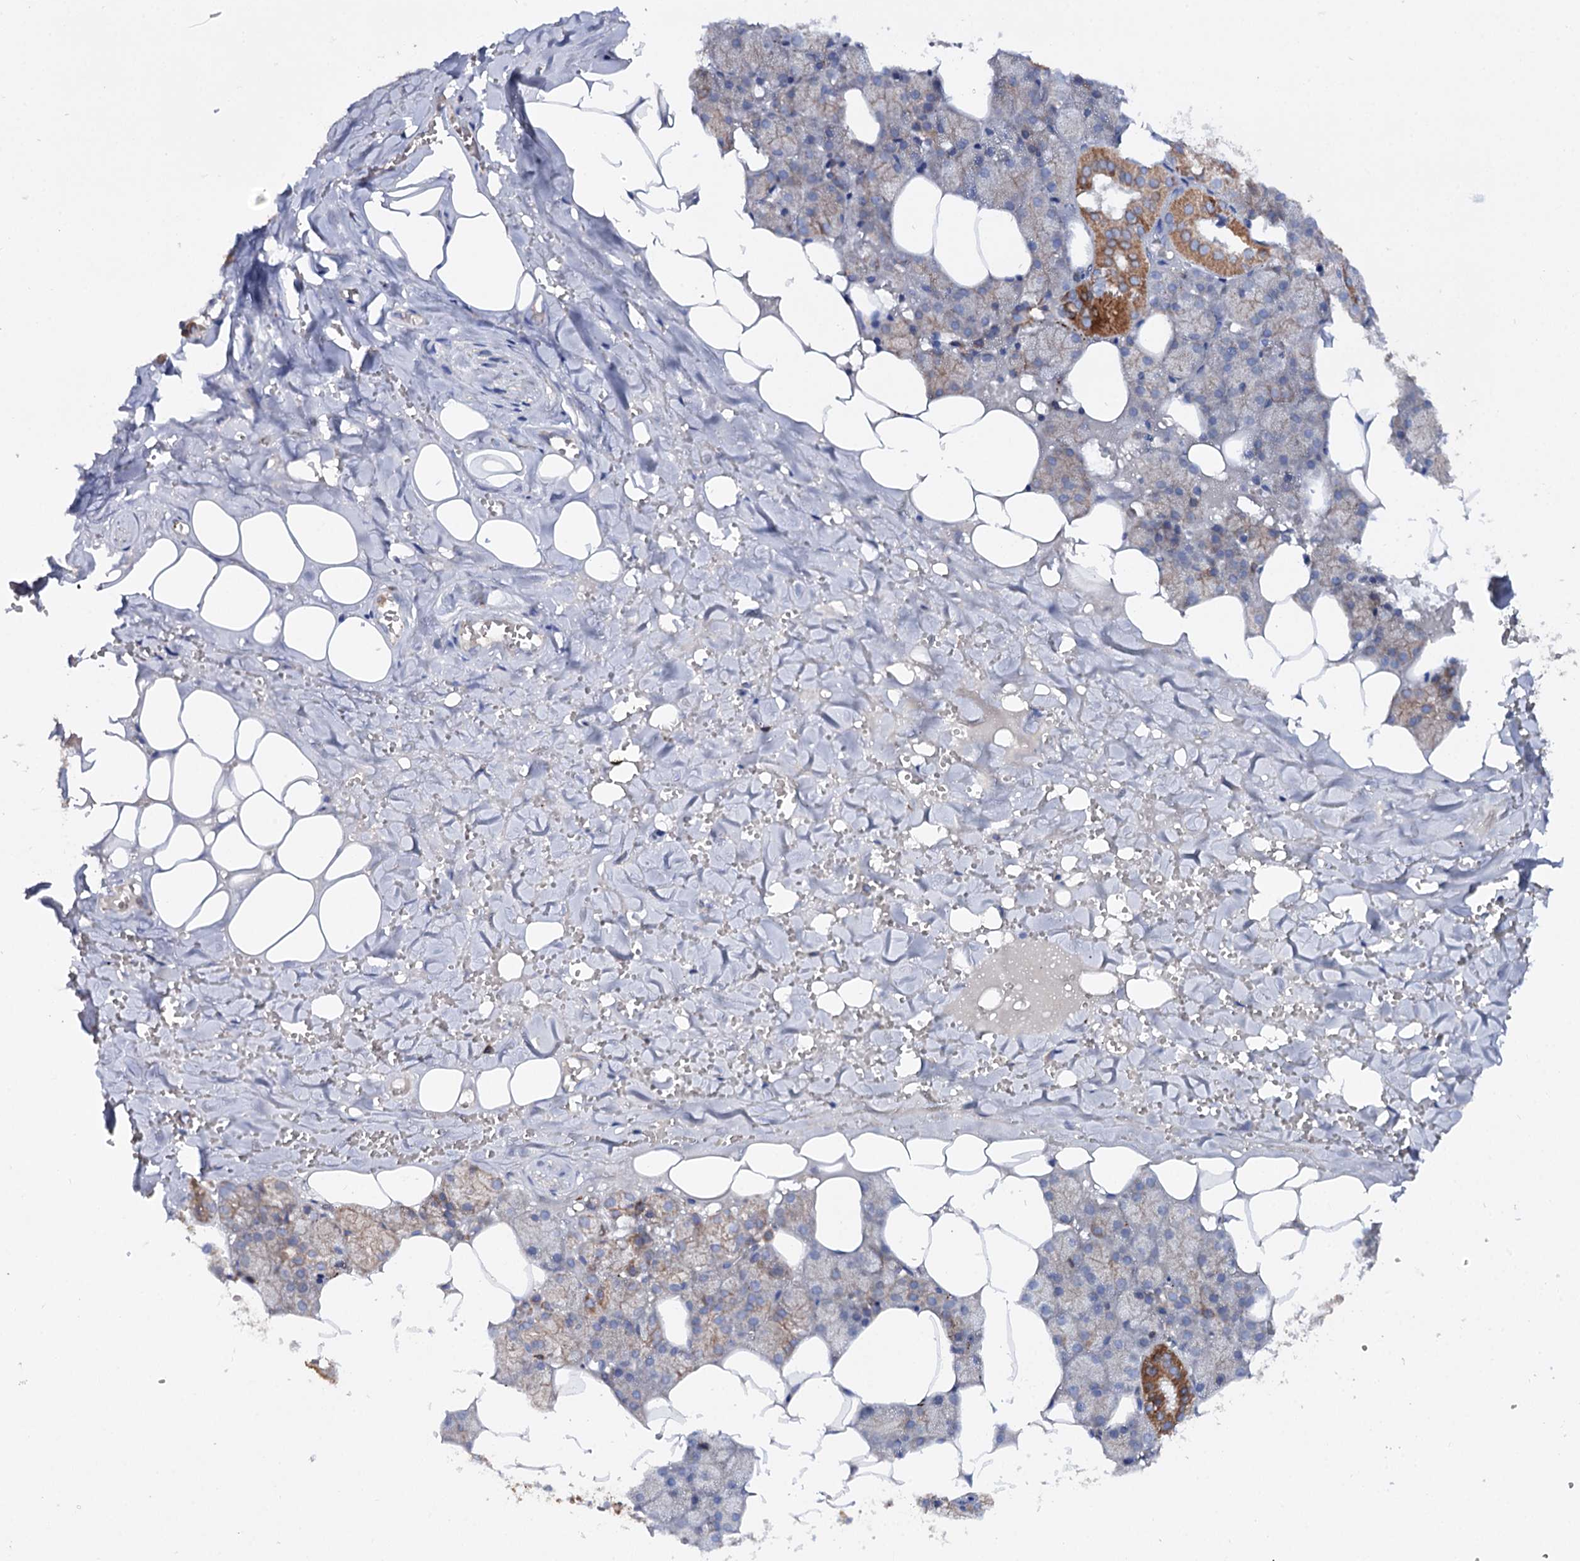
{"staining": {"intensity": "strong", "quantity": "25%-75%", "location": "cytoplasmic/membranous"}, "tissue": "salivary gland", "cell_type": "Glandular cells", "image_type": "normal", "snomed": [{"axis": "morphology", "description": "Normal tissue, NOS"}, {"axis": "topography", "description": "Salivary gland"}], "caption": "About 25%-75% of glandular cells in benign salivary gland show strong cytoplasmic/membranous protein expression as visualized by brown immunohistochemical staining.", "gene": "UBASH3B", "patient": {"sex": "male", "age": 62}}